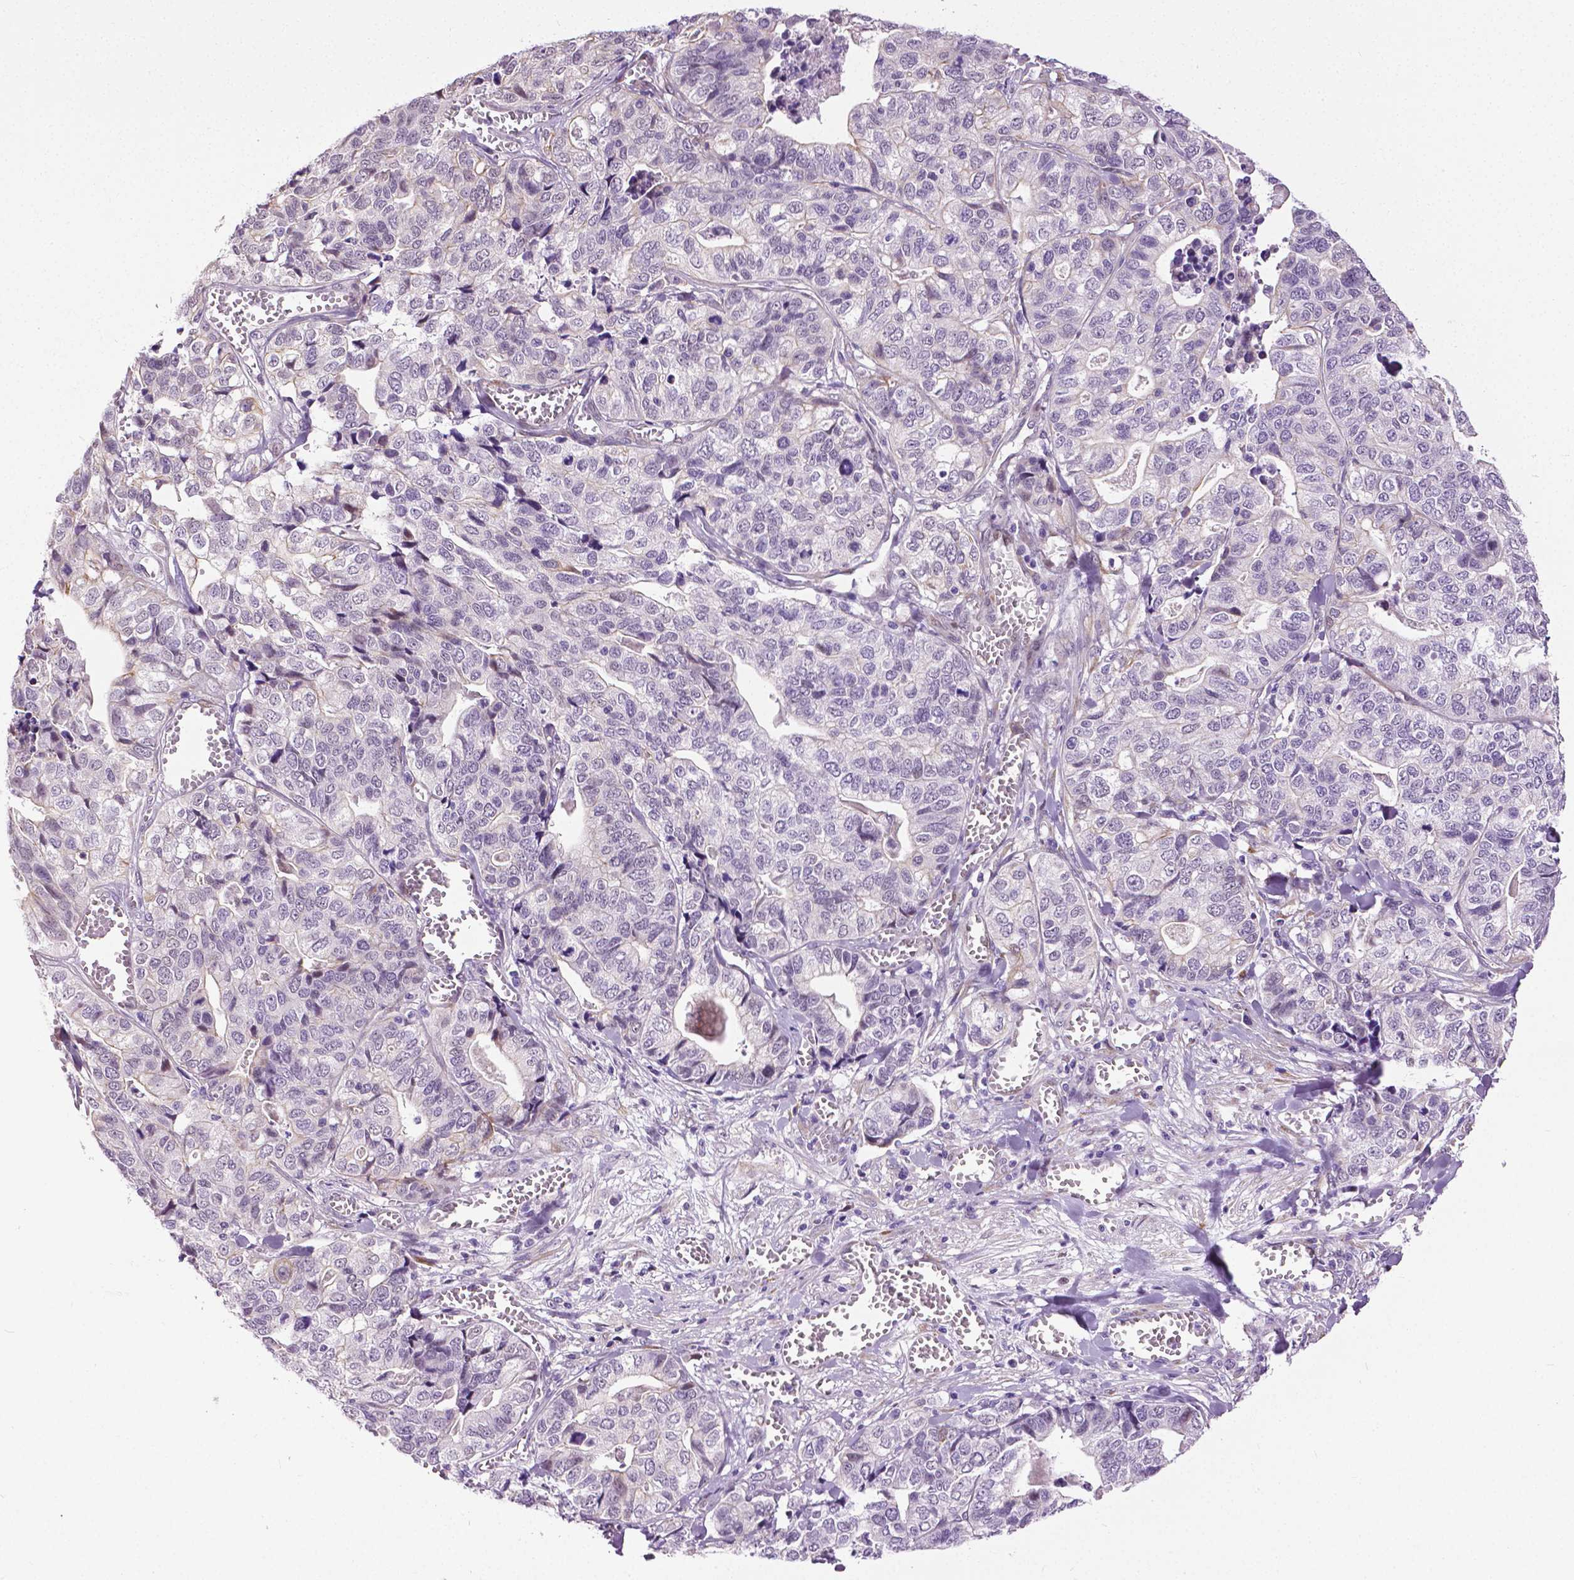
{"staining": {"intensity": "negative", "quantity": "none", "location": "none"}, "tissue": "stomach cancer", "cell_type": "Tumor cells", "image_type": "cancer", "snomed": [{"axis": "morphology", "description": "Adenocarcinoma, NOS"}, {"axis": "topography", "description": "Stomach, upper"}], "caption": "There is no significant positivity in tumor cells of adenocarcinoma (stomach).", "gene": "PTGER3", "patient": {"sex": "female", "age": 67}}